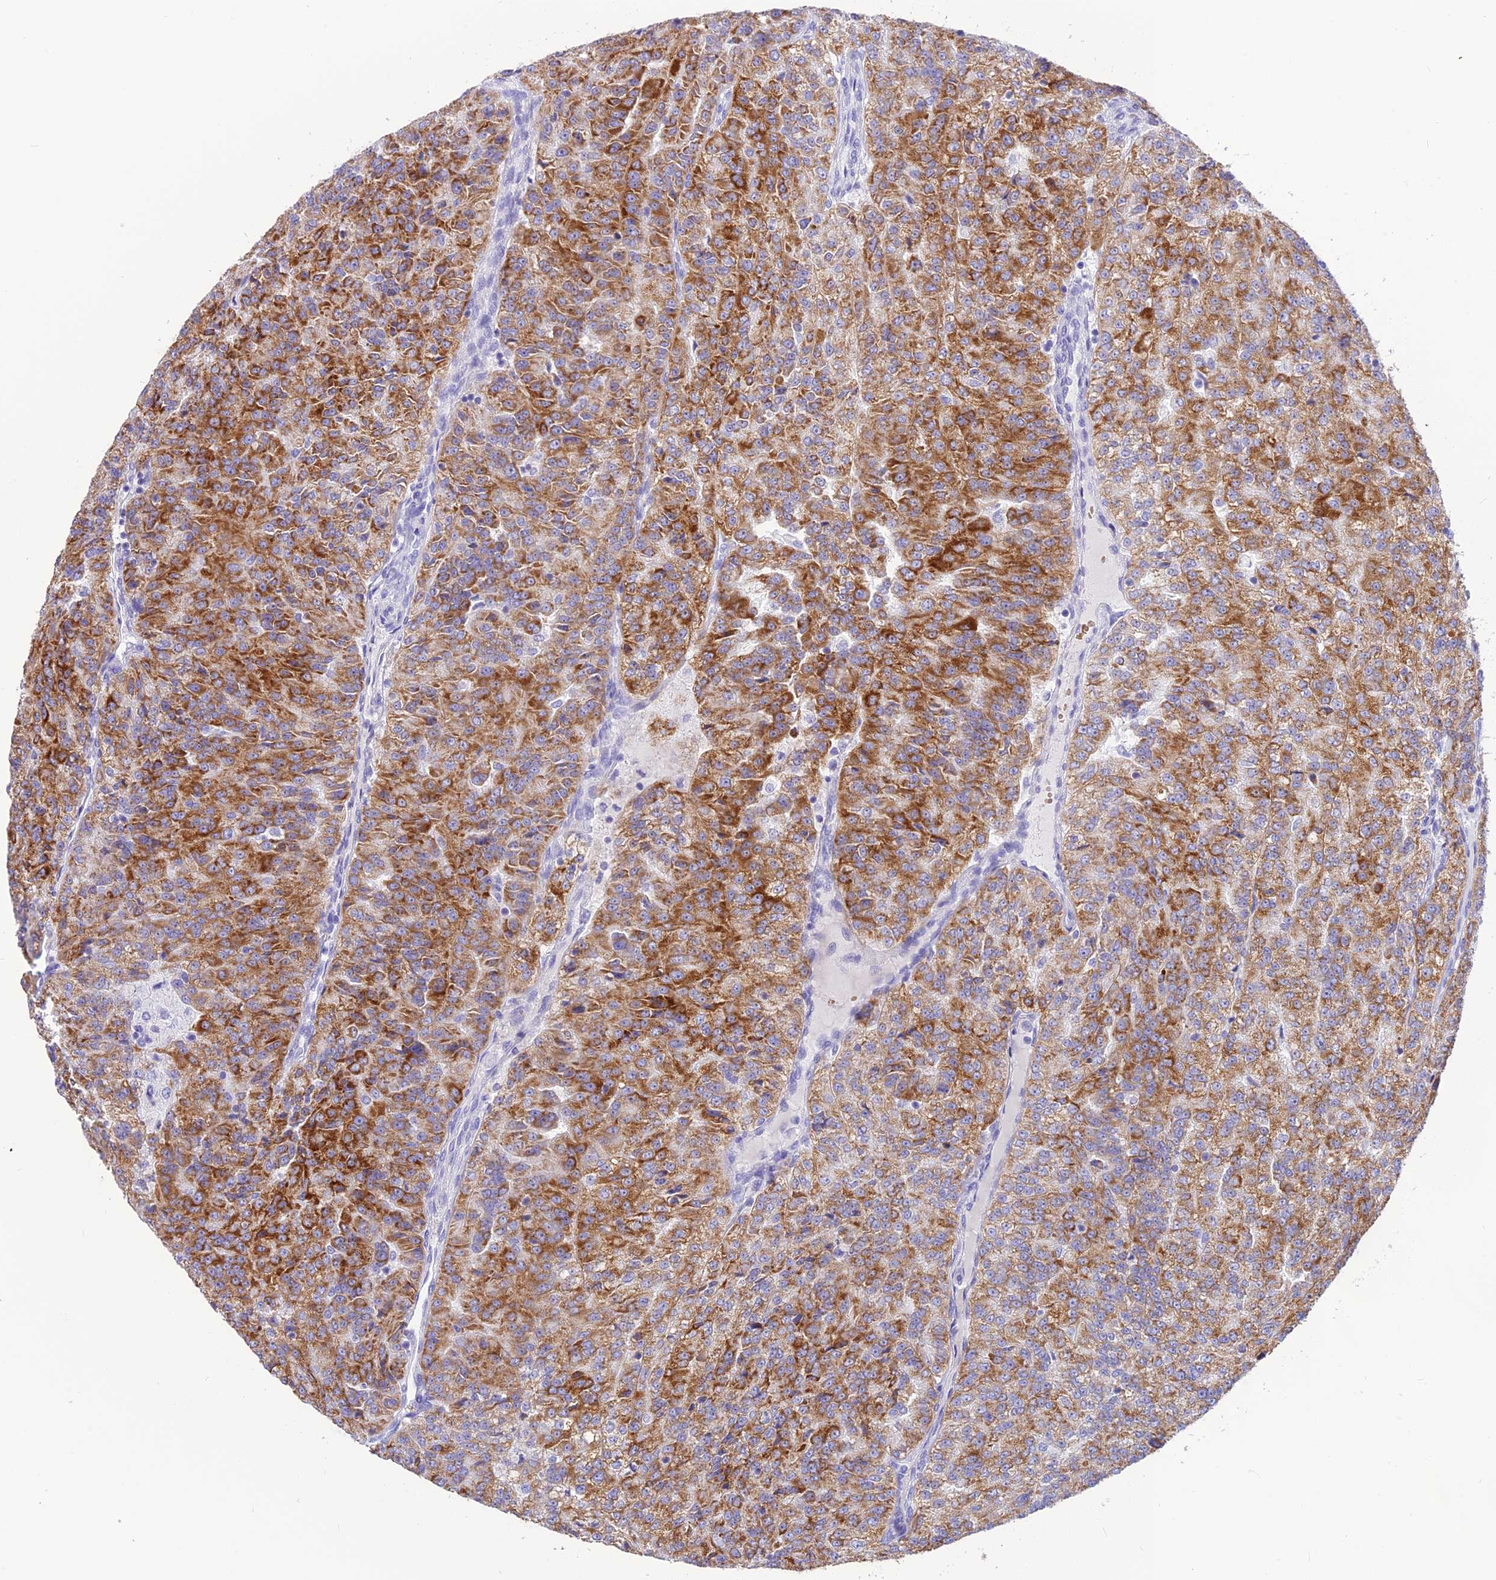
{"staining": {"intensity": "moderate", "quantity": ">75%", "location": "cytoplasmic/membranous"}, "tissue": "renal cancer", "cell_type": "Tumor cells", "image_type": "cancer", "snomed": [{"axis": "morphology", "description": "Adenocarcinoma, NOS"}, {"axis": "topography", "description": "Kidney"}], "caption": "A photomicrograph of adenocarcinoma (renal) stained for a protein displays moderate cytoplasmic/membranous brown staining in tumor cells.", "gene": "GLYATL1", "patient": {"sex": "female", "age": 63}}